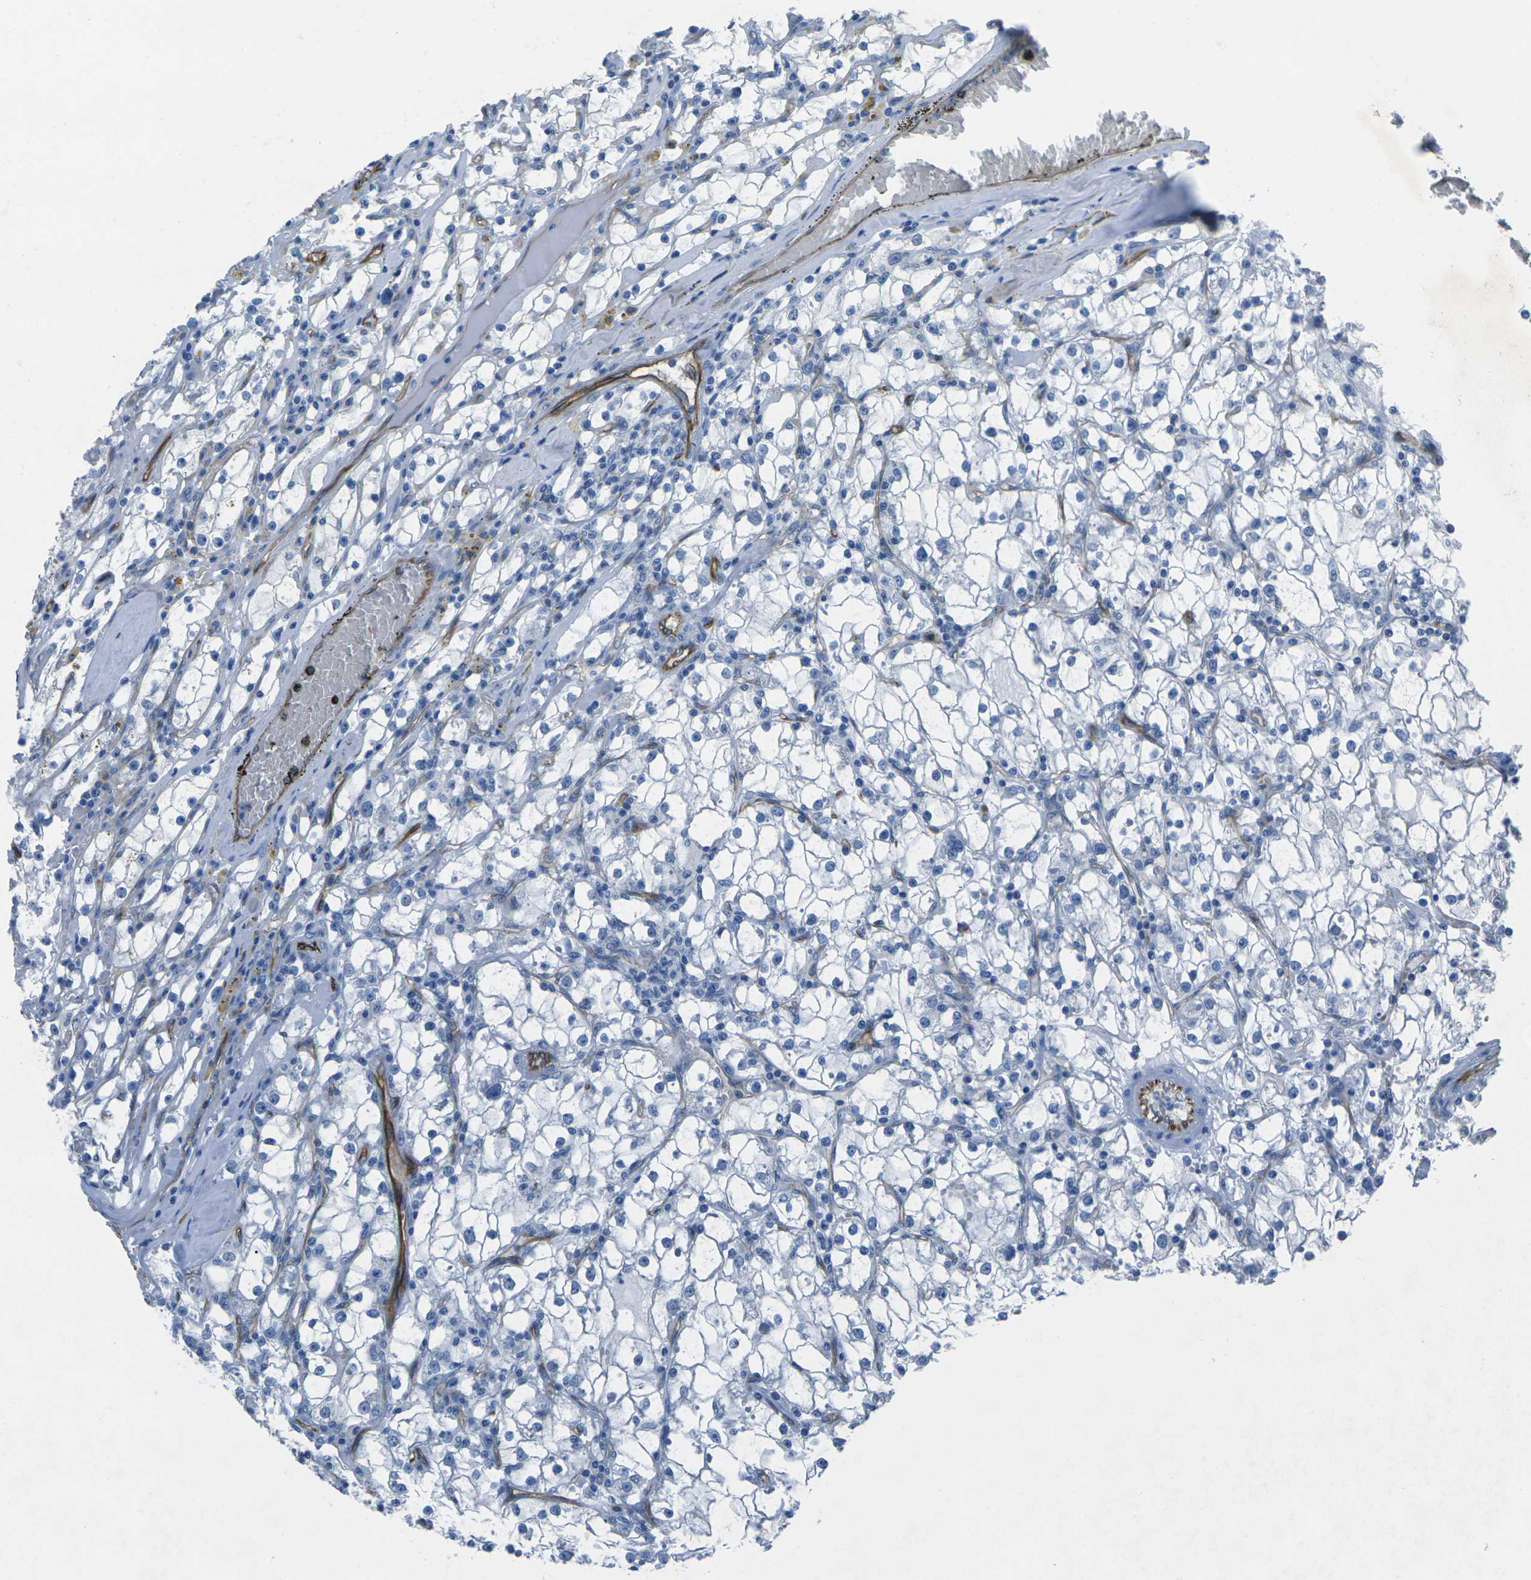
{"staining": {"intensity": "negative", "quantity": "none", "location": "none"}, "tissue": "renal cancer", "cell_type": "Tumor cells", "image_type": "cancer", "snomed": [{"axis": "morphology", "description": "Adenocarcinoma, NOS"}, {"axis": "topography", "description": "Kidney"}], "caption": "There is no significant positivity in tumor cells of adenocarcinoma (renal).", "gene": "HSPA12B", "patient": {"sex": "male", "age": 56}}